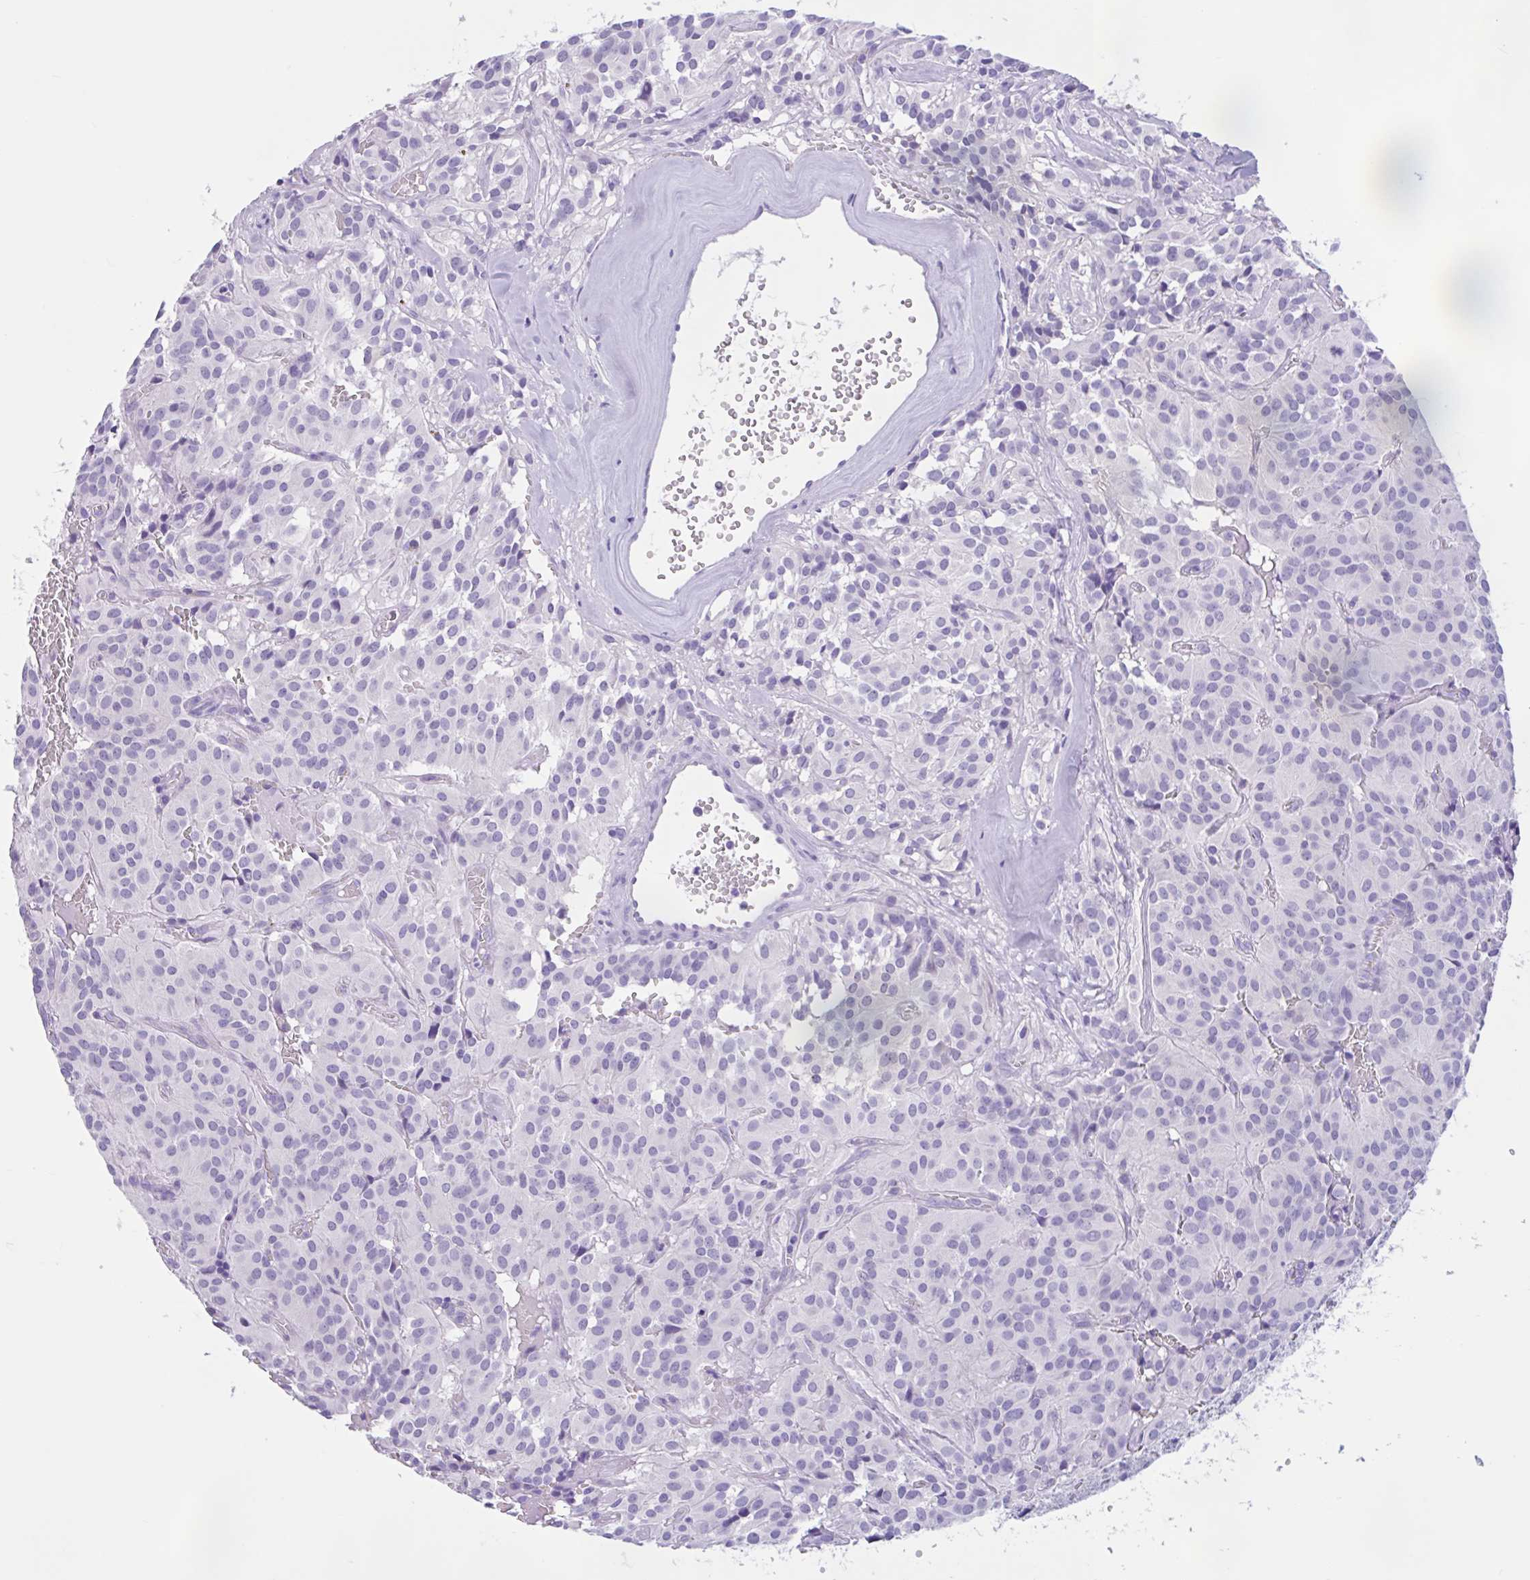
{"staining": {"intensity": "negative", "quantity": "none", "location": "none"}, "tissue": "glioma", "cell_type": "Tumor cells", "image_type": "cancer", "snomed": [{"axis": "morphology", "description": "Glioma, malignant, Low grade"}, {"axis": "topography", "description": "Brain"}], "caption": "An image of human glioma is negative for staining in tumor cells. (DAB IHC with hematoxylin counter stain).", "gene": "ZNF319", "patient": {"sex": "male", "age": 42}}